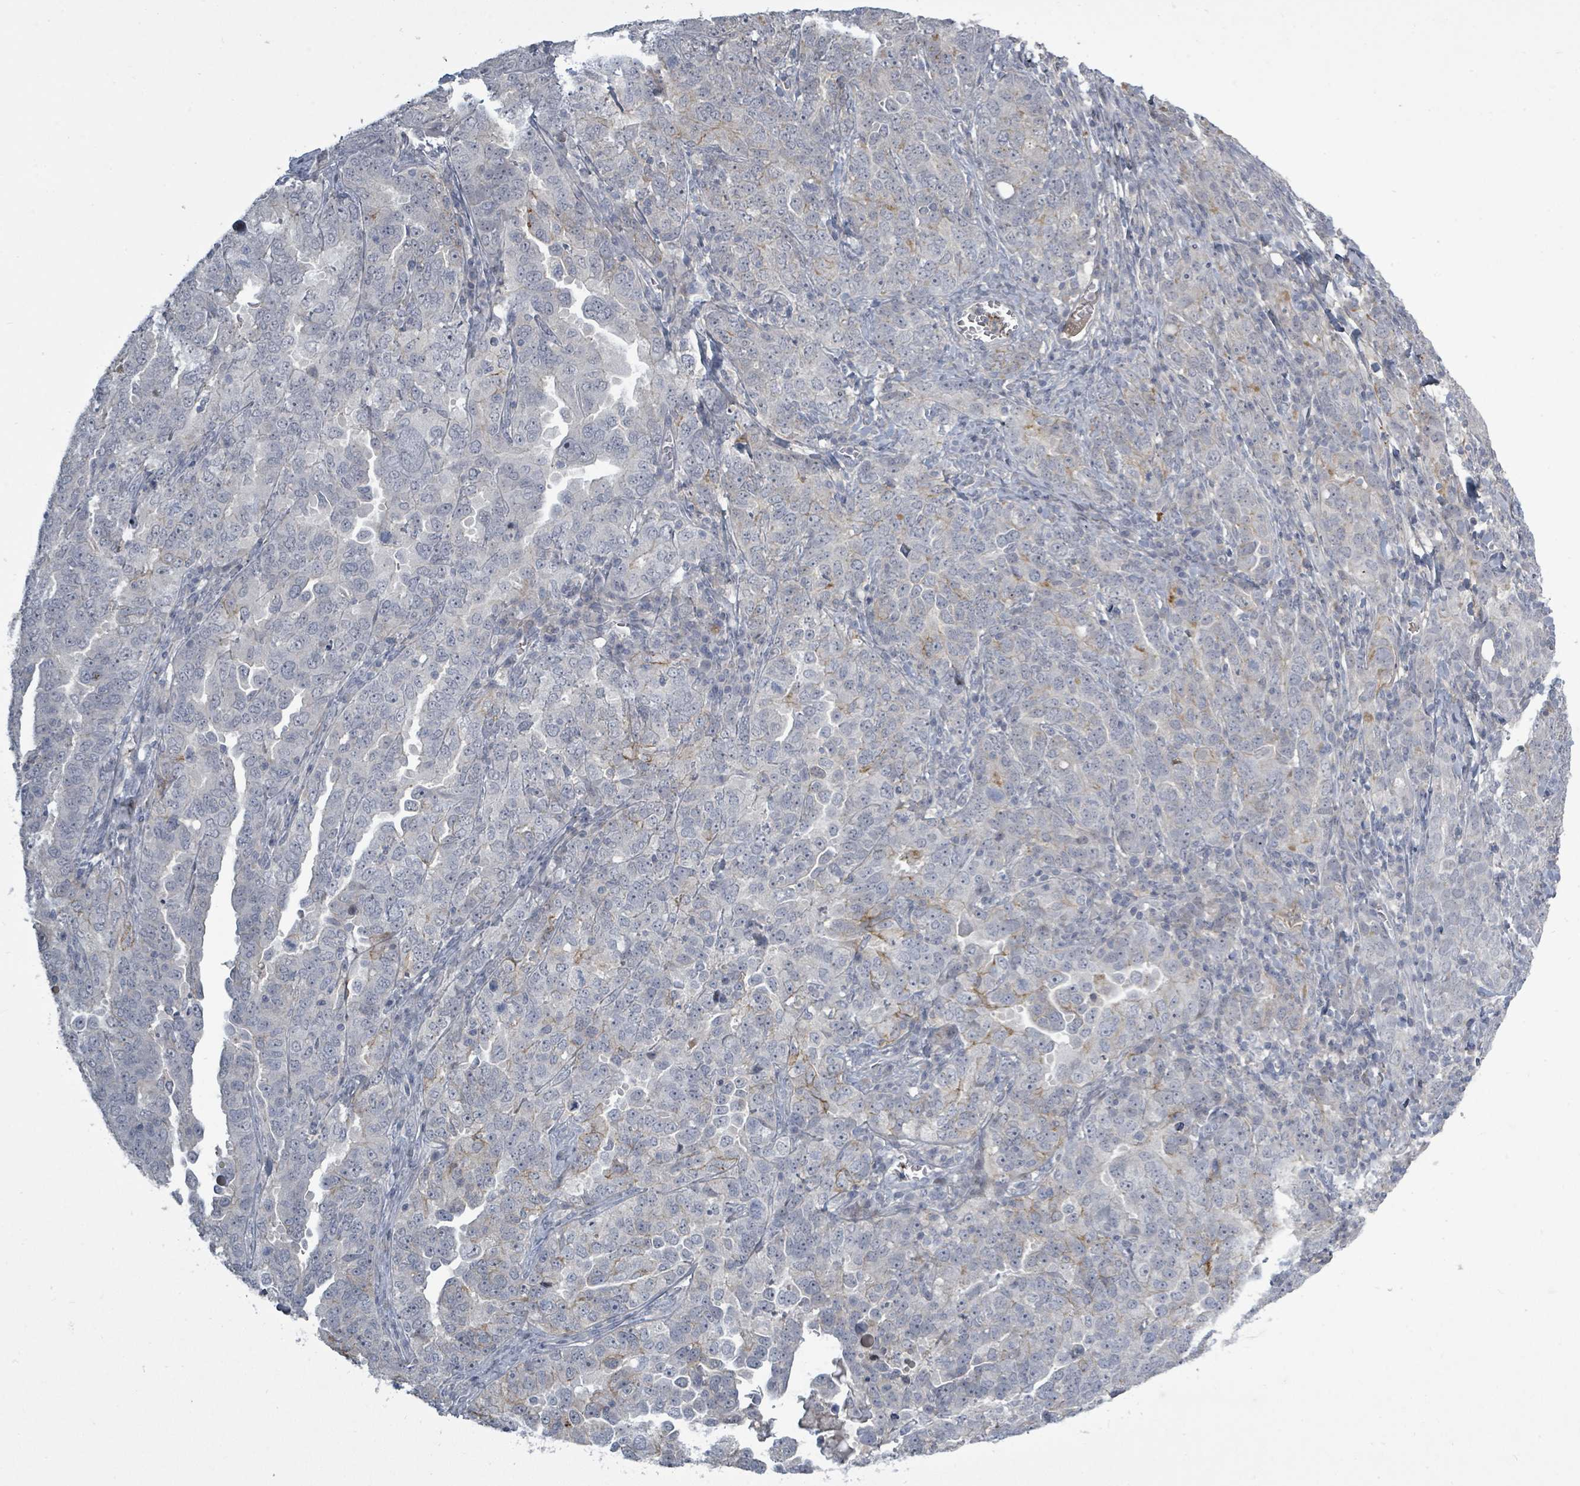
{"staining": {"intensity": "negative", "quantity": "none", "location": "none"}, "tissue": "ovarian cancer", "cell_type": "Tumor cells", "image_type": "cancer", "snomed": [{"axis": "morphology", "description": "Carcinoma, endometroid"}, {"axis": "topography", "description": "Ovary"}], "caption": "Protein analysis of endometroid carcinoma (ovarian) demonstrates no significant expression in tumor cells.", "gene": "LEFTY2", "patient": {"sex": "female", "age": 62}}